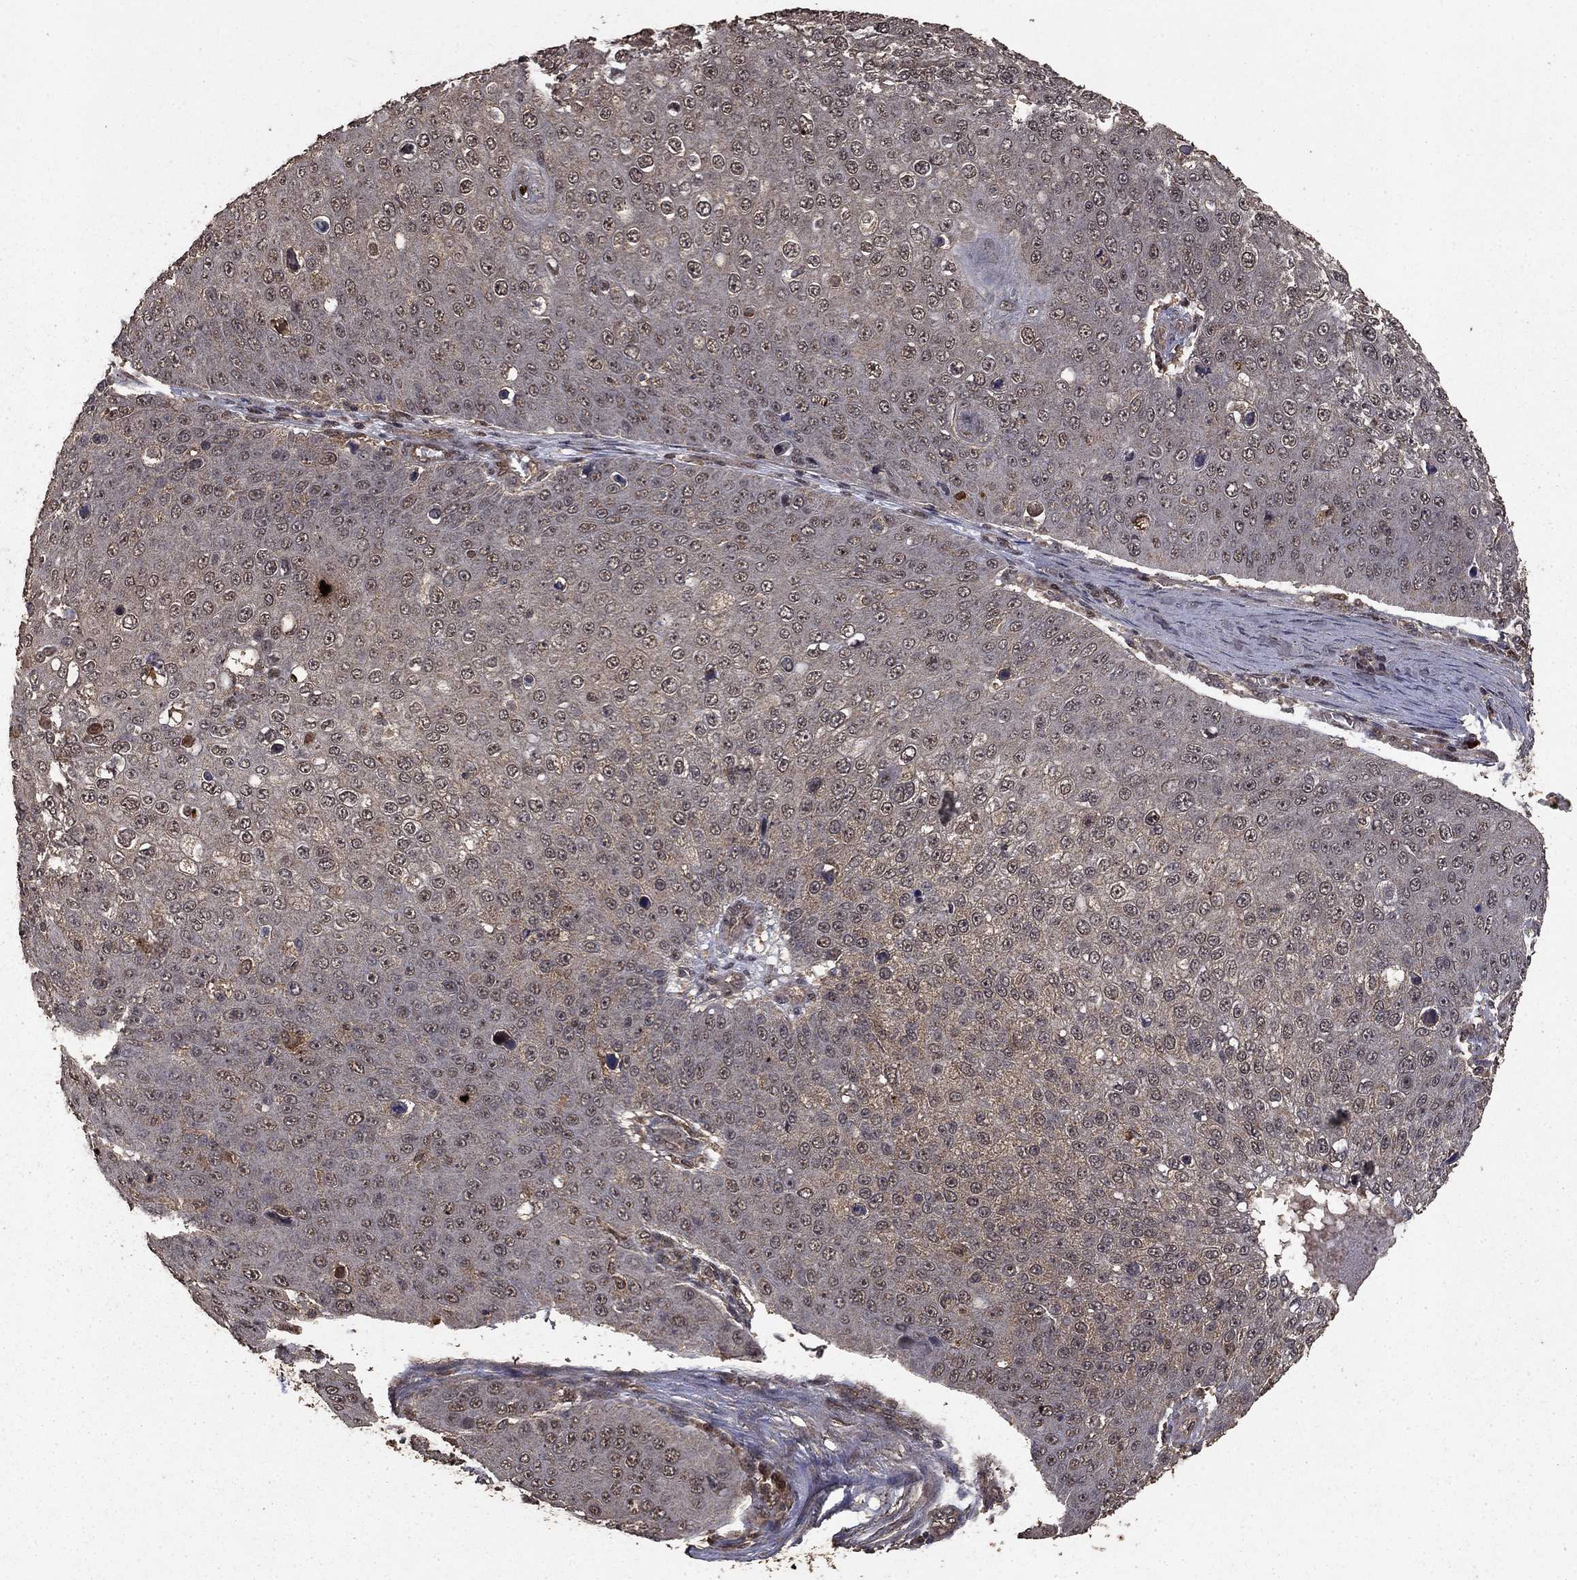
{"staining": {"intensity": "negative", "quantity": "none", "location": "none"}, "tissue": "skin cancer", "cell_type": "Tumor cells", "image_type": "cancer", "snomed": [{"axis": "morphology", "description": "Squamous cell carcinoma, NOS"}, {"axis": "topography", "description": "Skin"}], "caption": "Tumor cells show no significant protein expression in squamous cell carcinoma (skin).", "gene": "PRDM1", "patient": {"sex": "male", "age": 71}}